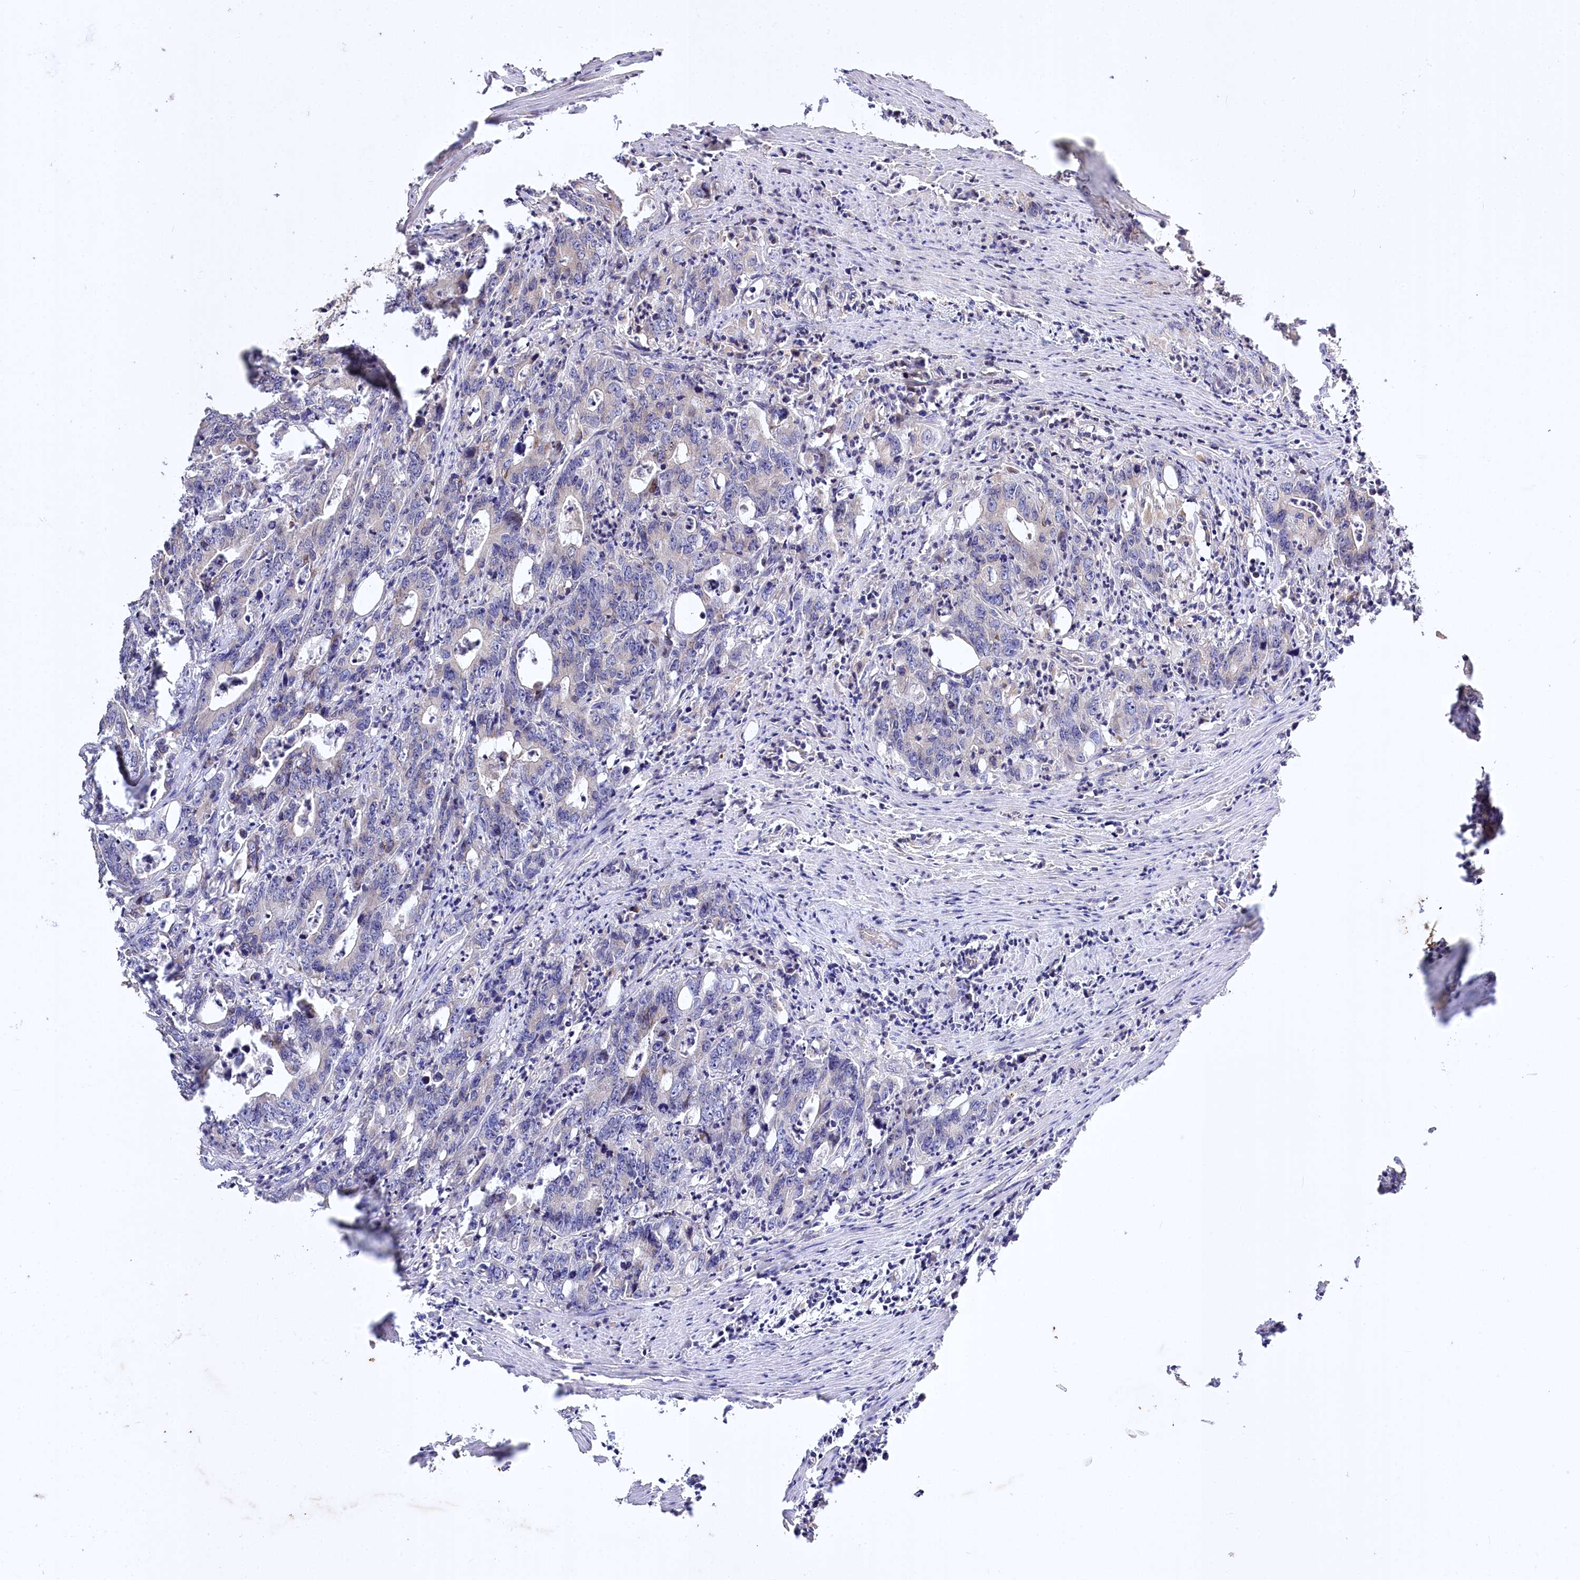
{"staining": {"intensity": "negative", "quantity": "none", "location": "none"}, "tissue": "colorectal cancer", "cell_type": "Tumor cells", "image_type": "cancer", "snomed": [{"axis": "morphology", "description": "Adenocarcinoma, NOS"}, {"axis": "topography", "description": "Colon"}], "caption": "This micrograph is of colorectal adenocarcinoma stained with IHC to label a protein in brown with the nuclei are counter-stained blue. There is no expression in tumor cells.", "gene": "TRUB1", "patient": {"sex": "female", "age": 75}}